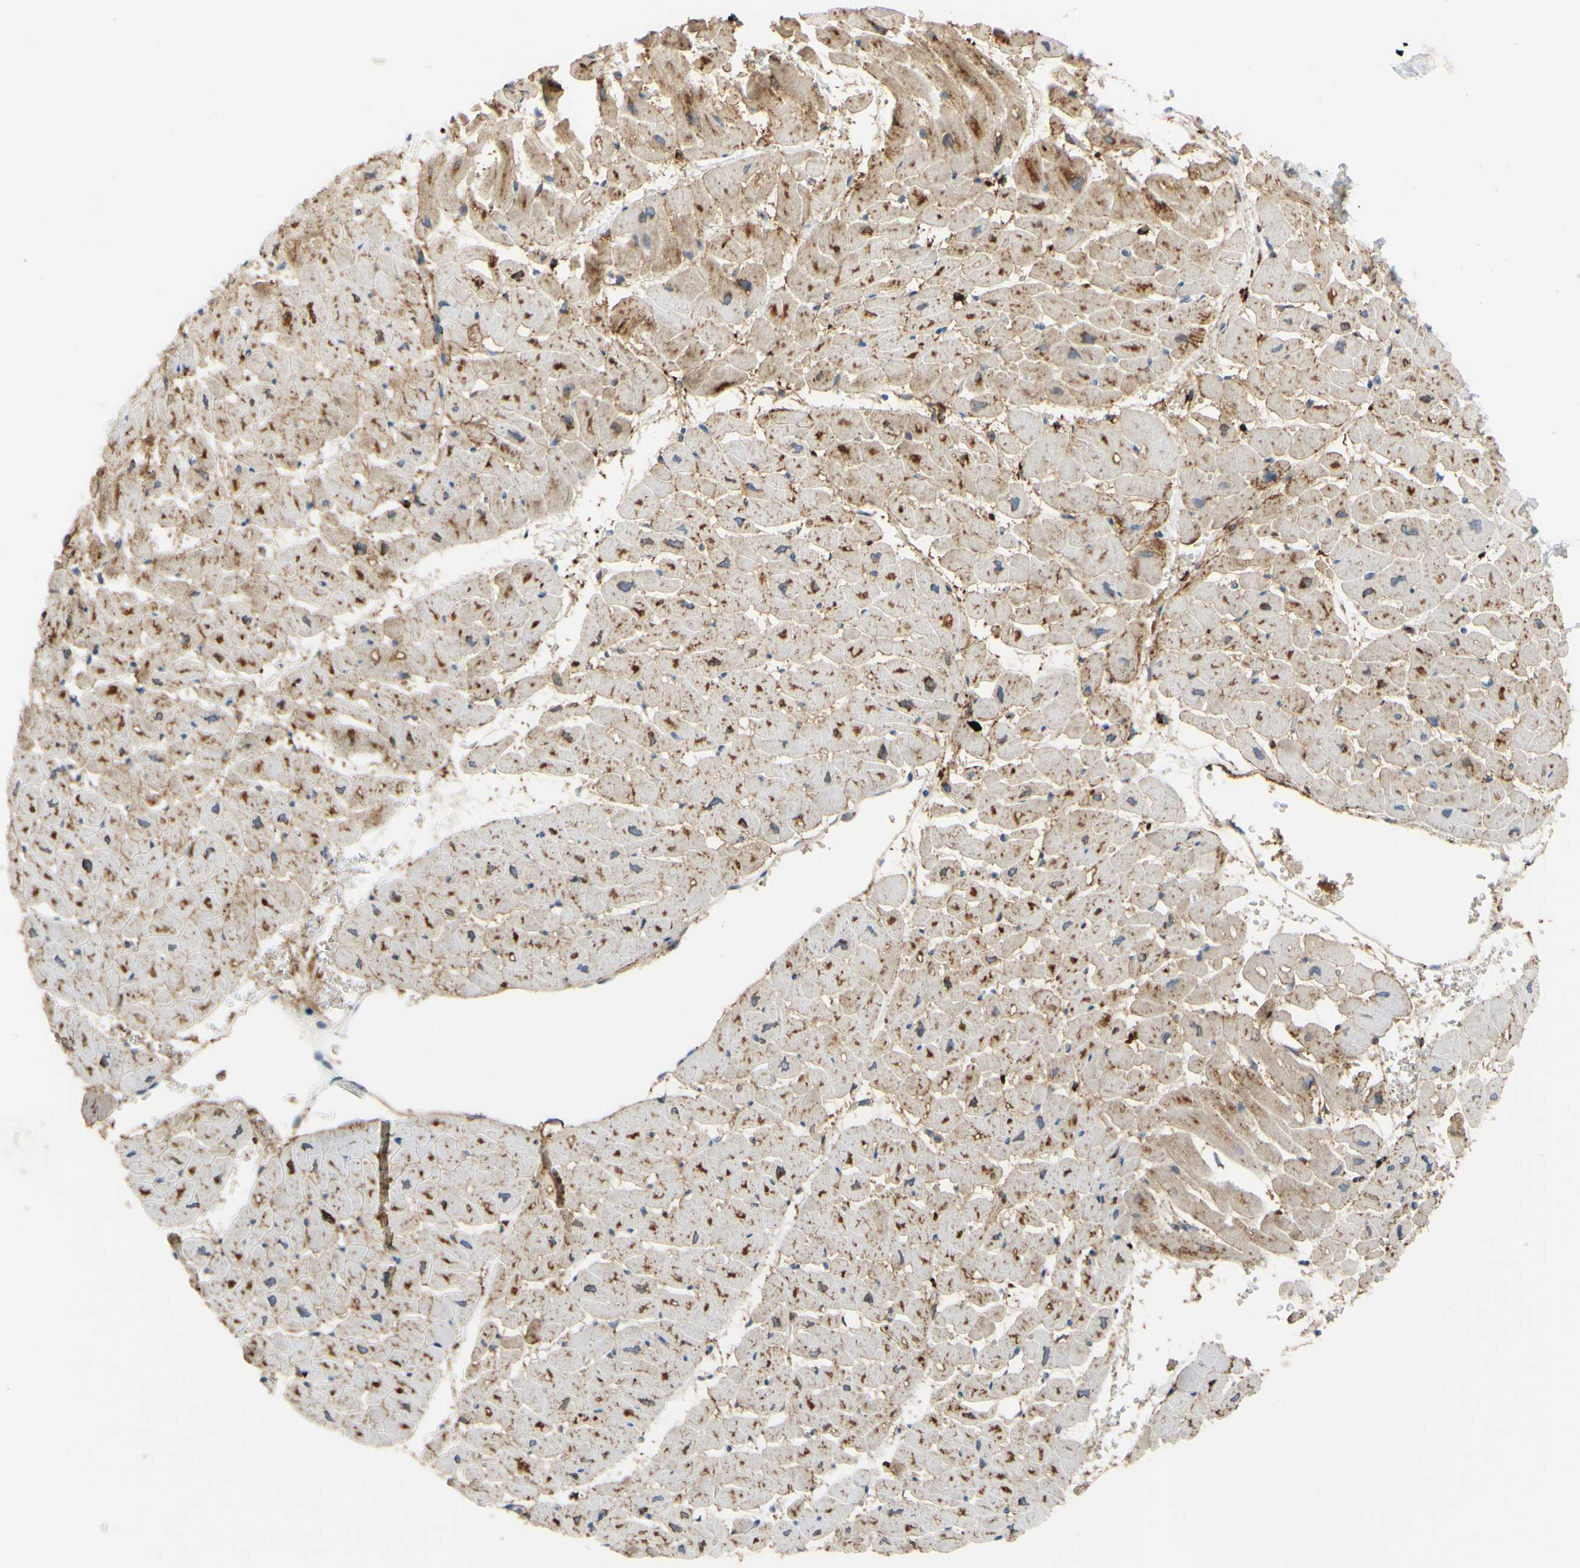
{"staining": {"intensity": "moderate", "quantity": "25%-75%", "location": "cytoplasmic/membranous"}, "tissue": "heart muscle", "cell_type": "Cardiomyocytes", "image_type": "normal", "snomed": [{"axis": "morphology", "description": "Normal tissue, NOS"}, {"axis": "topography", "description": "Heart"}], "caption": "Cardiomyocytes reveal medium levels of moderate cytoplasmic/membranous positivity in about 25%-75% of cells in unremarkable human heart muscle.", "gene": "POR", "patient": {"sex": "male", "age": 45}}